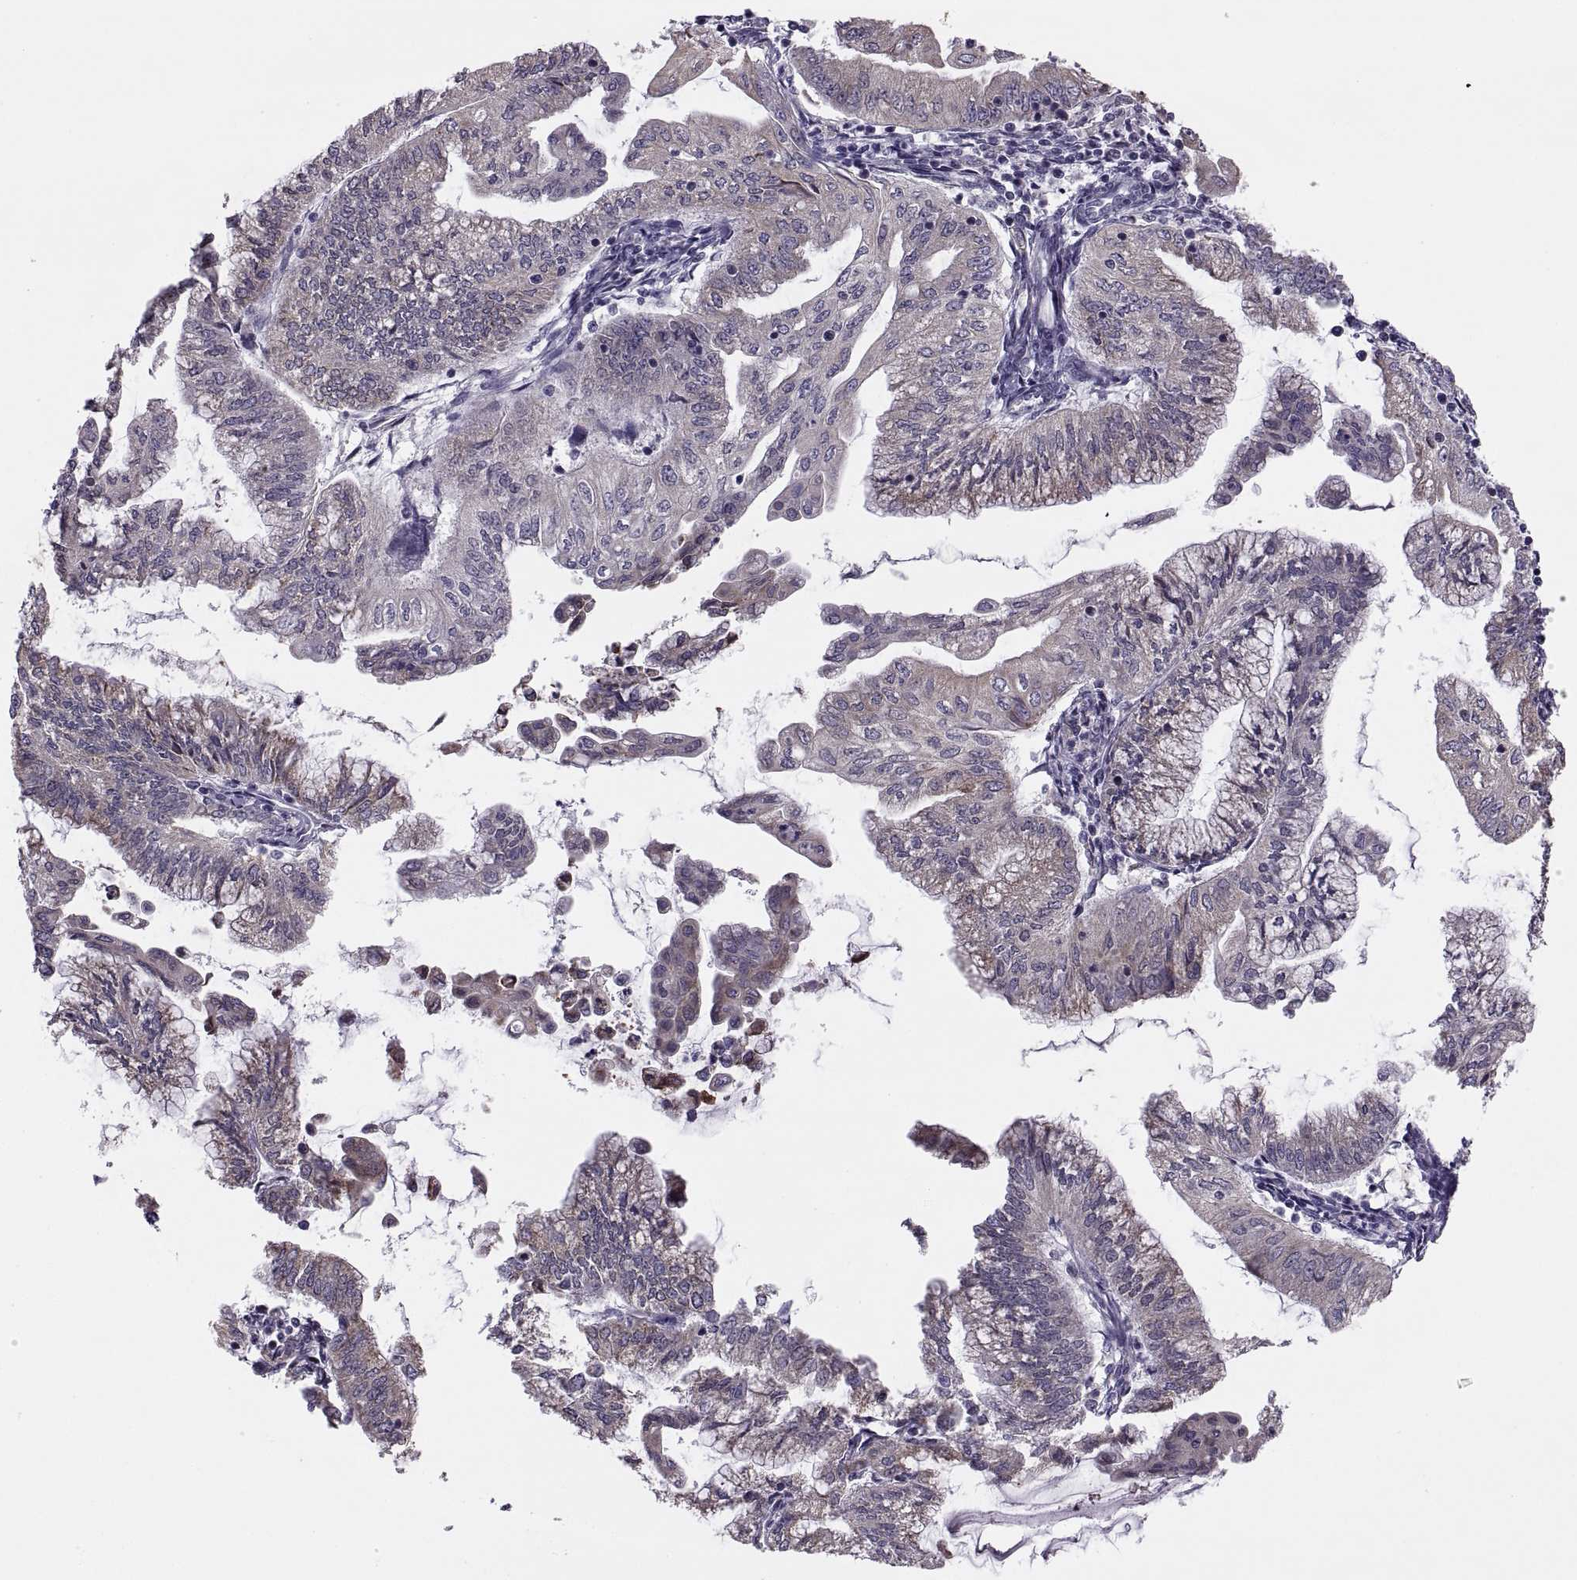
{"staining": {"intensity": "weak", "quantity": "25%-75%", "location": "cytoplasmic/membranous"}, "tissue": "endometrial cancer", "cell_type": "Tumor cells", "image_type": "cancer", "snomed": [{"axis": "morphology", "description": "Adenocarcinoma, NOS"}, {"axis": "topography", "description": "Endometrium"}], "caption": "Endometrial cancer (adenocarcinoma) stained for a protein reveals weak cytoplasmic/membranous positivity in tumor cells.", "gene": "LETM2", "patient": {"sex": "female", "age": 55}}